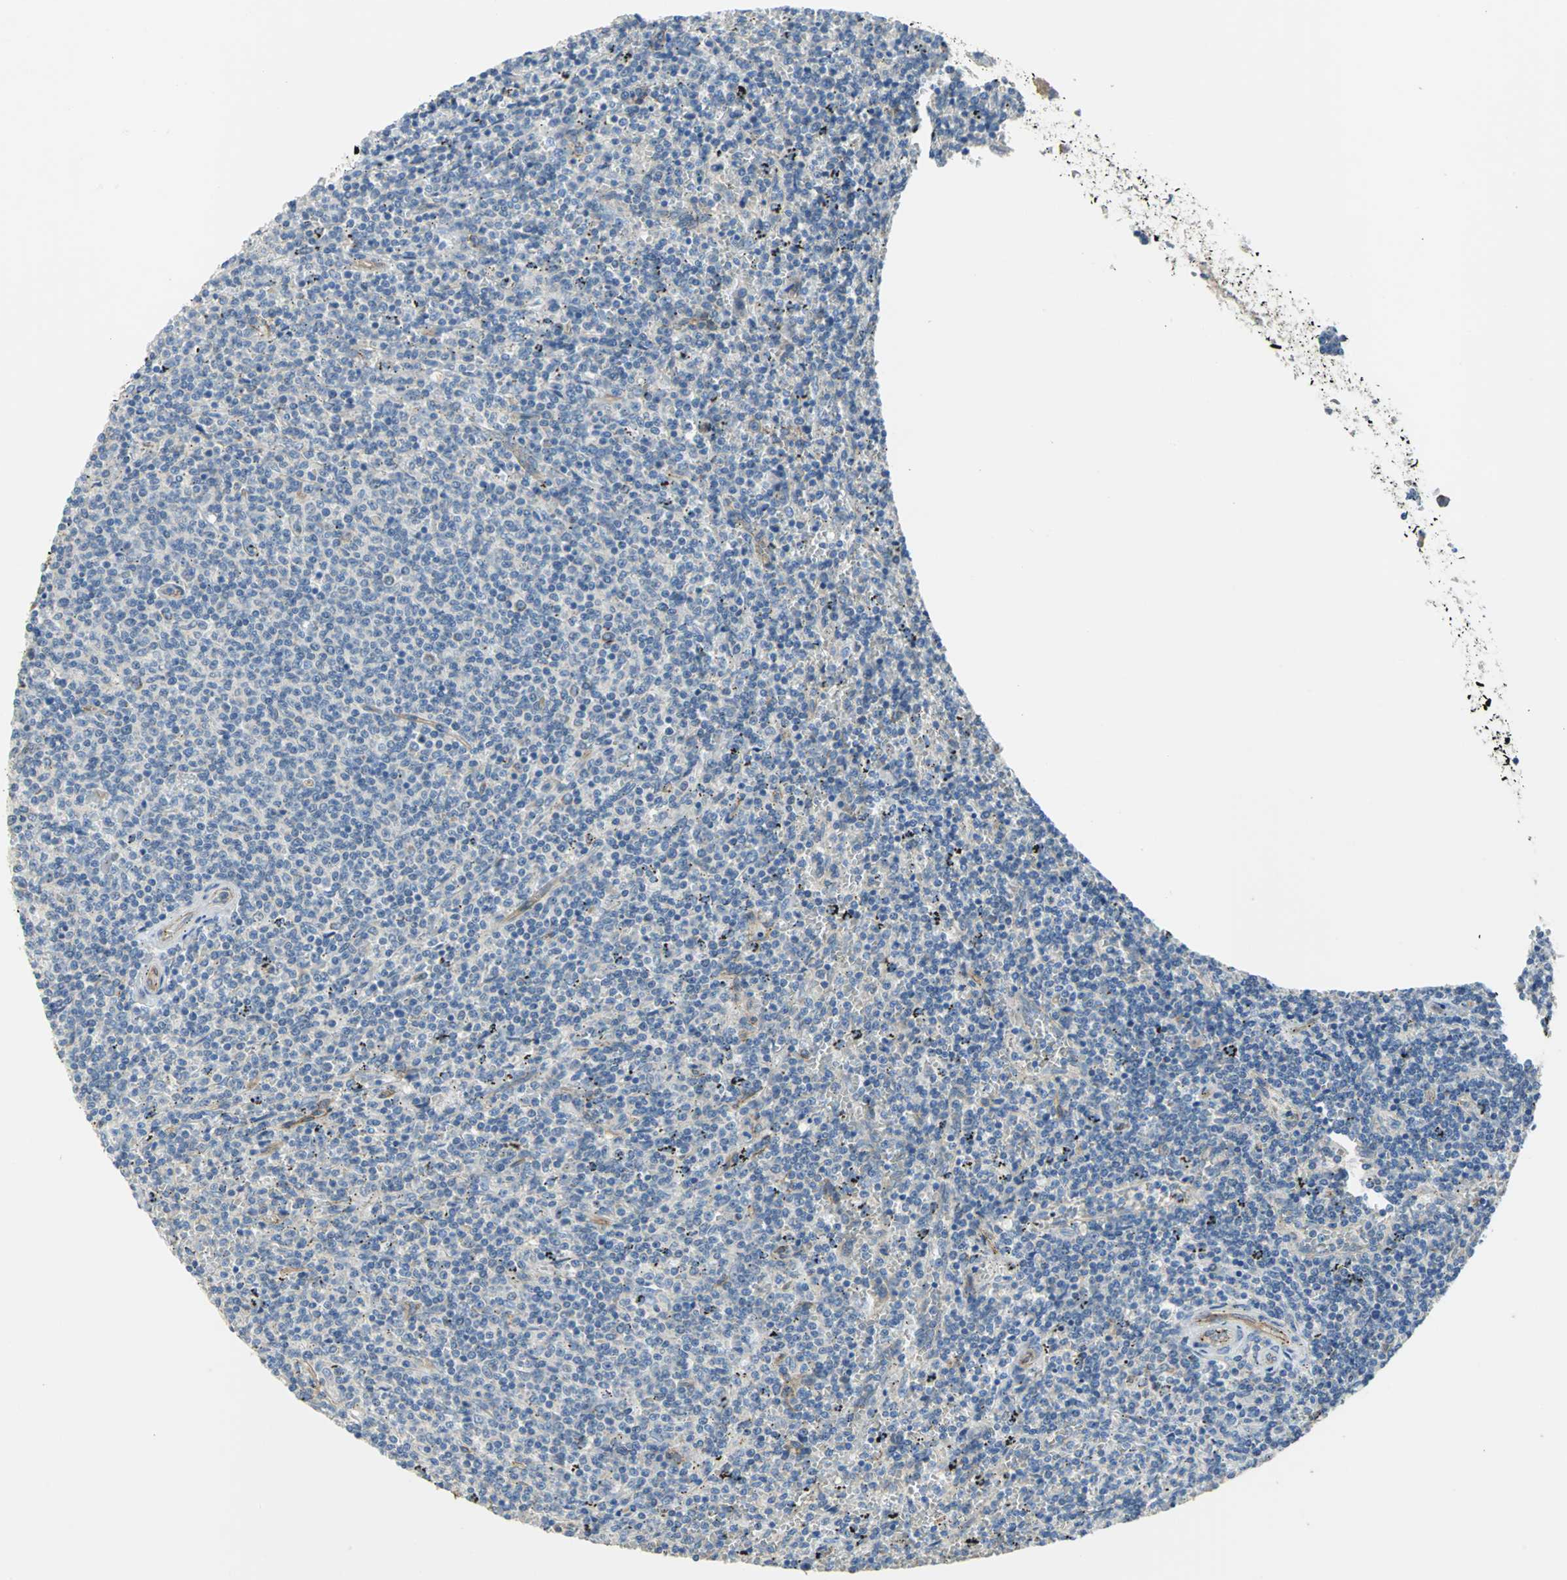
{"staining": {"intensity": "negative", "quantity": "none", "location": "none"}, "tissue": "lymphoma", "cell_type": "Tumor cells", "image_type": "cancer", "snomed": [{"axis": "morphology", "description": "Malignant lymphoma, non-Hodgkin's type, Low grade"}, {"axis": "topography", "description": "Spleen"}], "caption": "Immunohistochemistry histopathology image of neoplastic tissue: low-grade malignant lymphoma, non-Hodgkin's type stained with DAB (3,3'-diaminobenzidine) shows no significant protein positivity in tumor cells.", "gene": "HTR1F", "patient": {"sex": "female", "age": 50}}